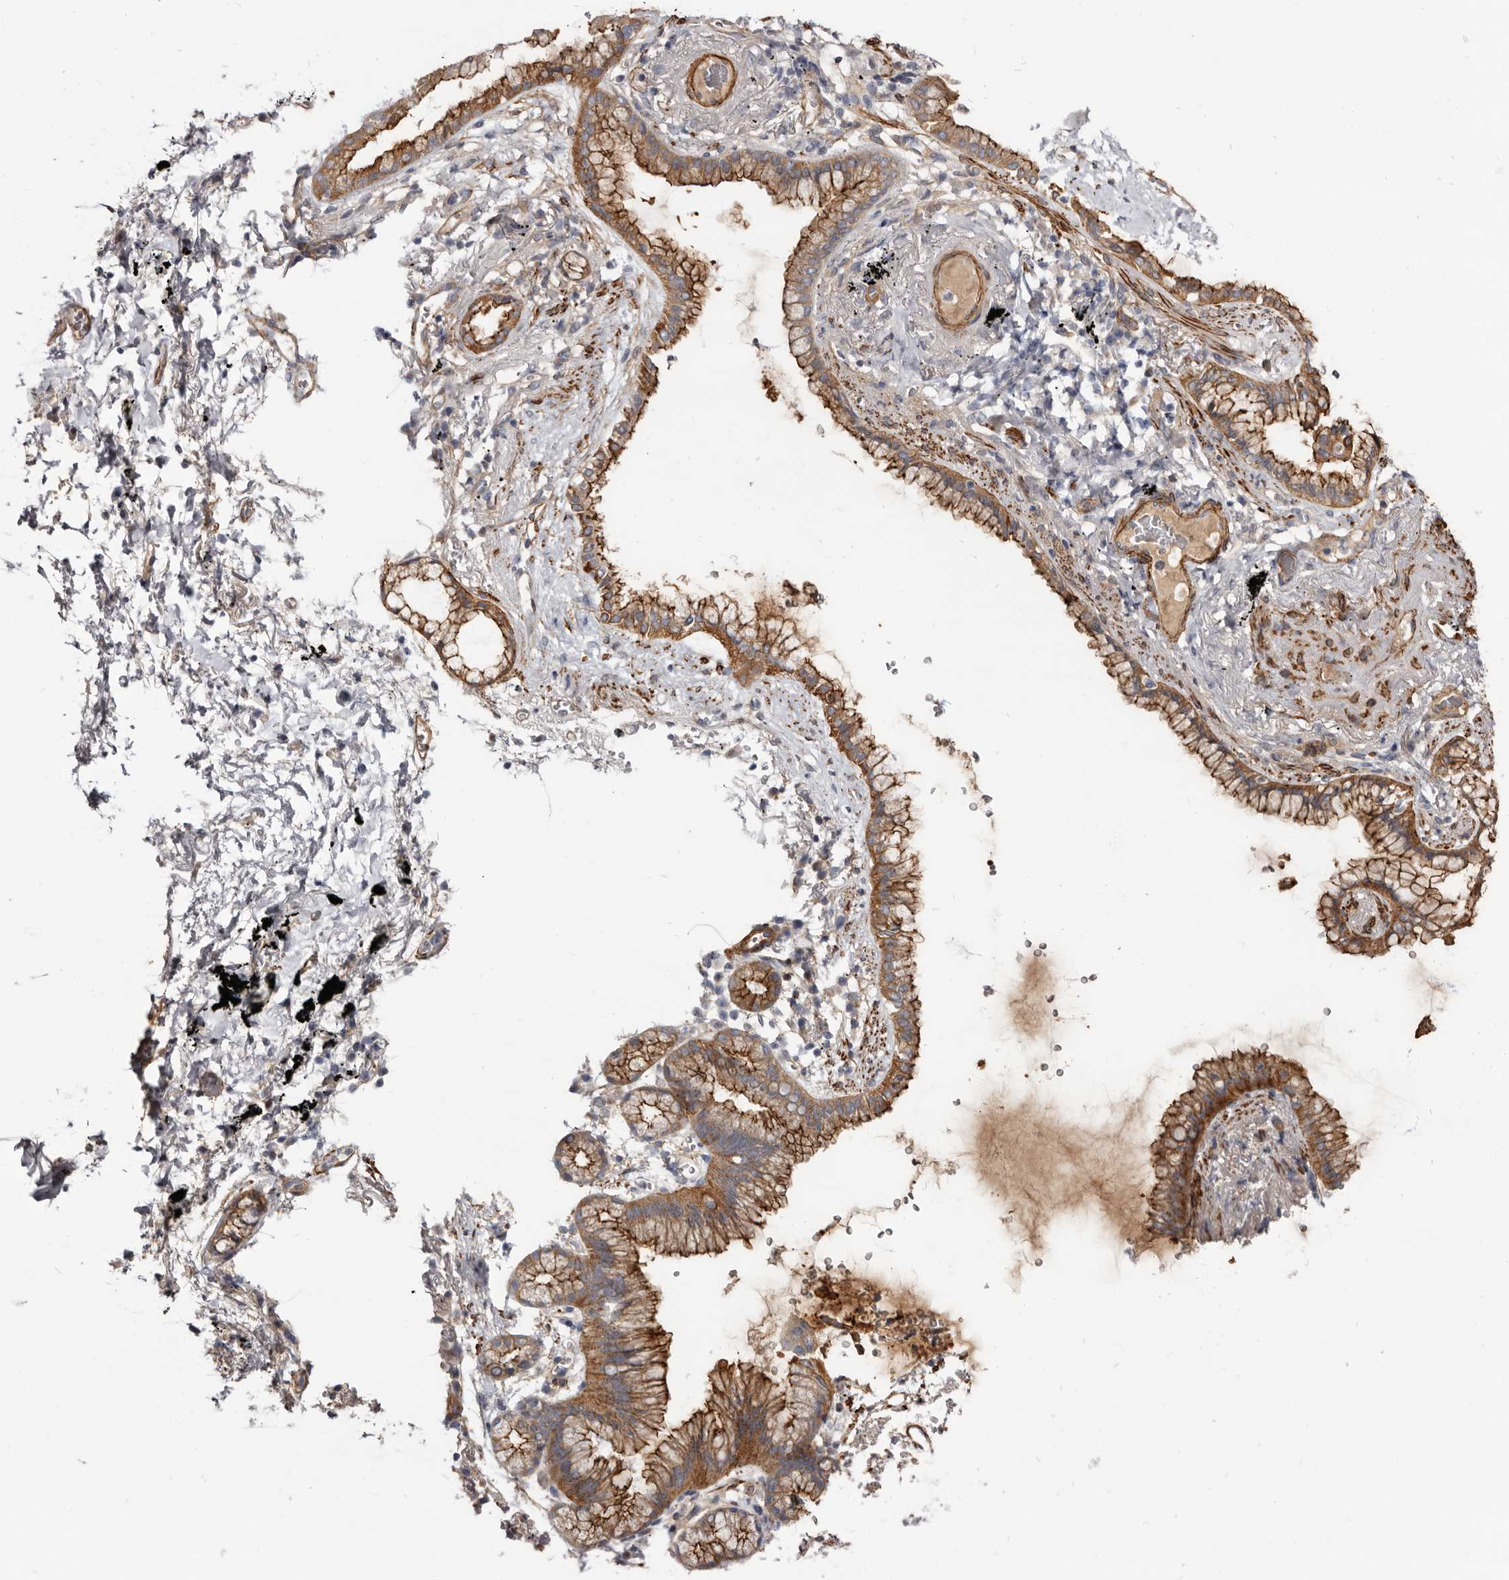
{"staining": {"intensity": "strong", "quantity": ">75%", "location": "cytoplasmic/membranous"}, "tissue": "lung cancer", "cell_type": "Tumor cells", "image_type": "cancer", "snomed": [{"axis": "morphology", "description": "Adenocarcinoma, NOS"}, {"axis": "topography", "description": "Lung"}], "caption": "Protein expression analysis of human lung cancer reveals strong cytoplasmic/membranous expression in about >75% of tumor cells.", "gene": "CGN", "patient": {"sex": "female", "age": 70}}